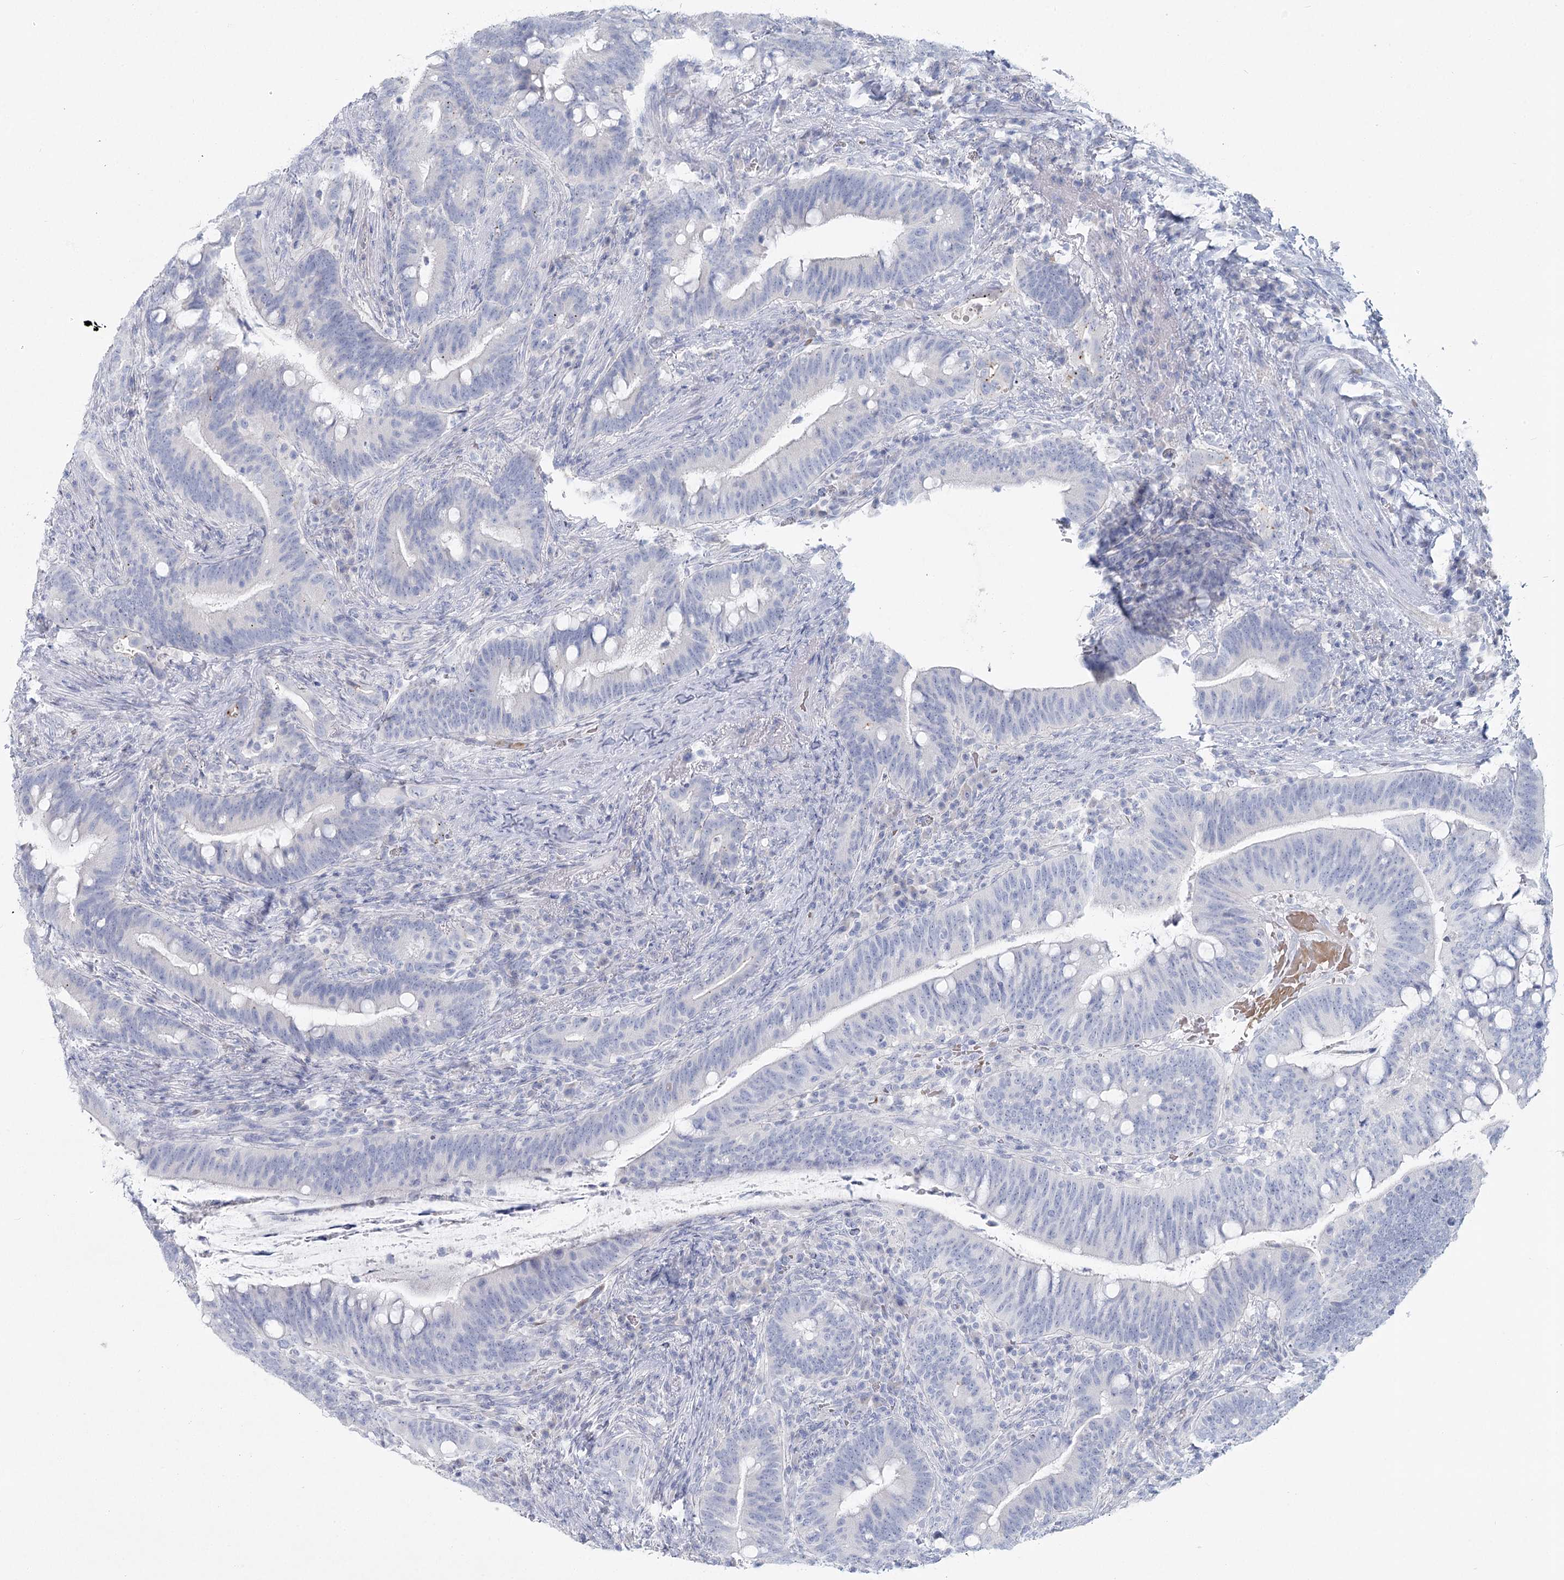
{"staining": {"intensity": "negative", "quantity": "none", "location": "none"}, "tissue": "colorectal cancer", "cell_type": "Tumor cells", "image_type": "cancer", "snomed": [{"axis": "morphology", "description": "Adenocarcinoma, NOS"}, {"axis": "topography", "description": "Colon"}], "caption": "Immunohistochemistry (IHC) photomicrograph of neoplastic tissue: colorectal cancer (adenocarcinoma) stained with DAB exhibits no significant protein staining in tumor cells.", "gene": "IFIT5", "patient": {"sex": "female", "age": 66}}